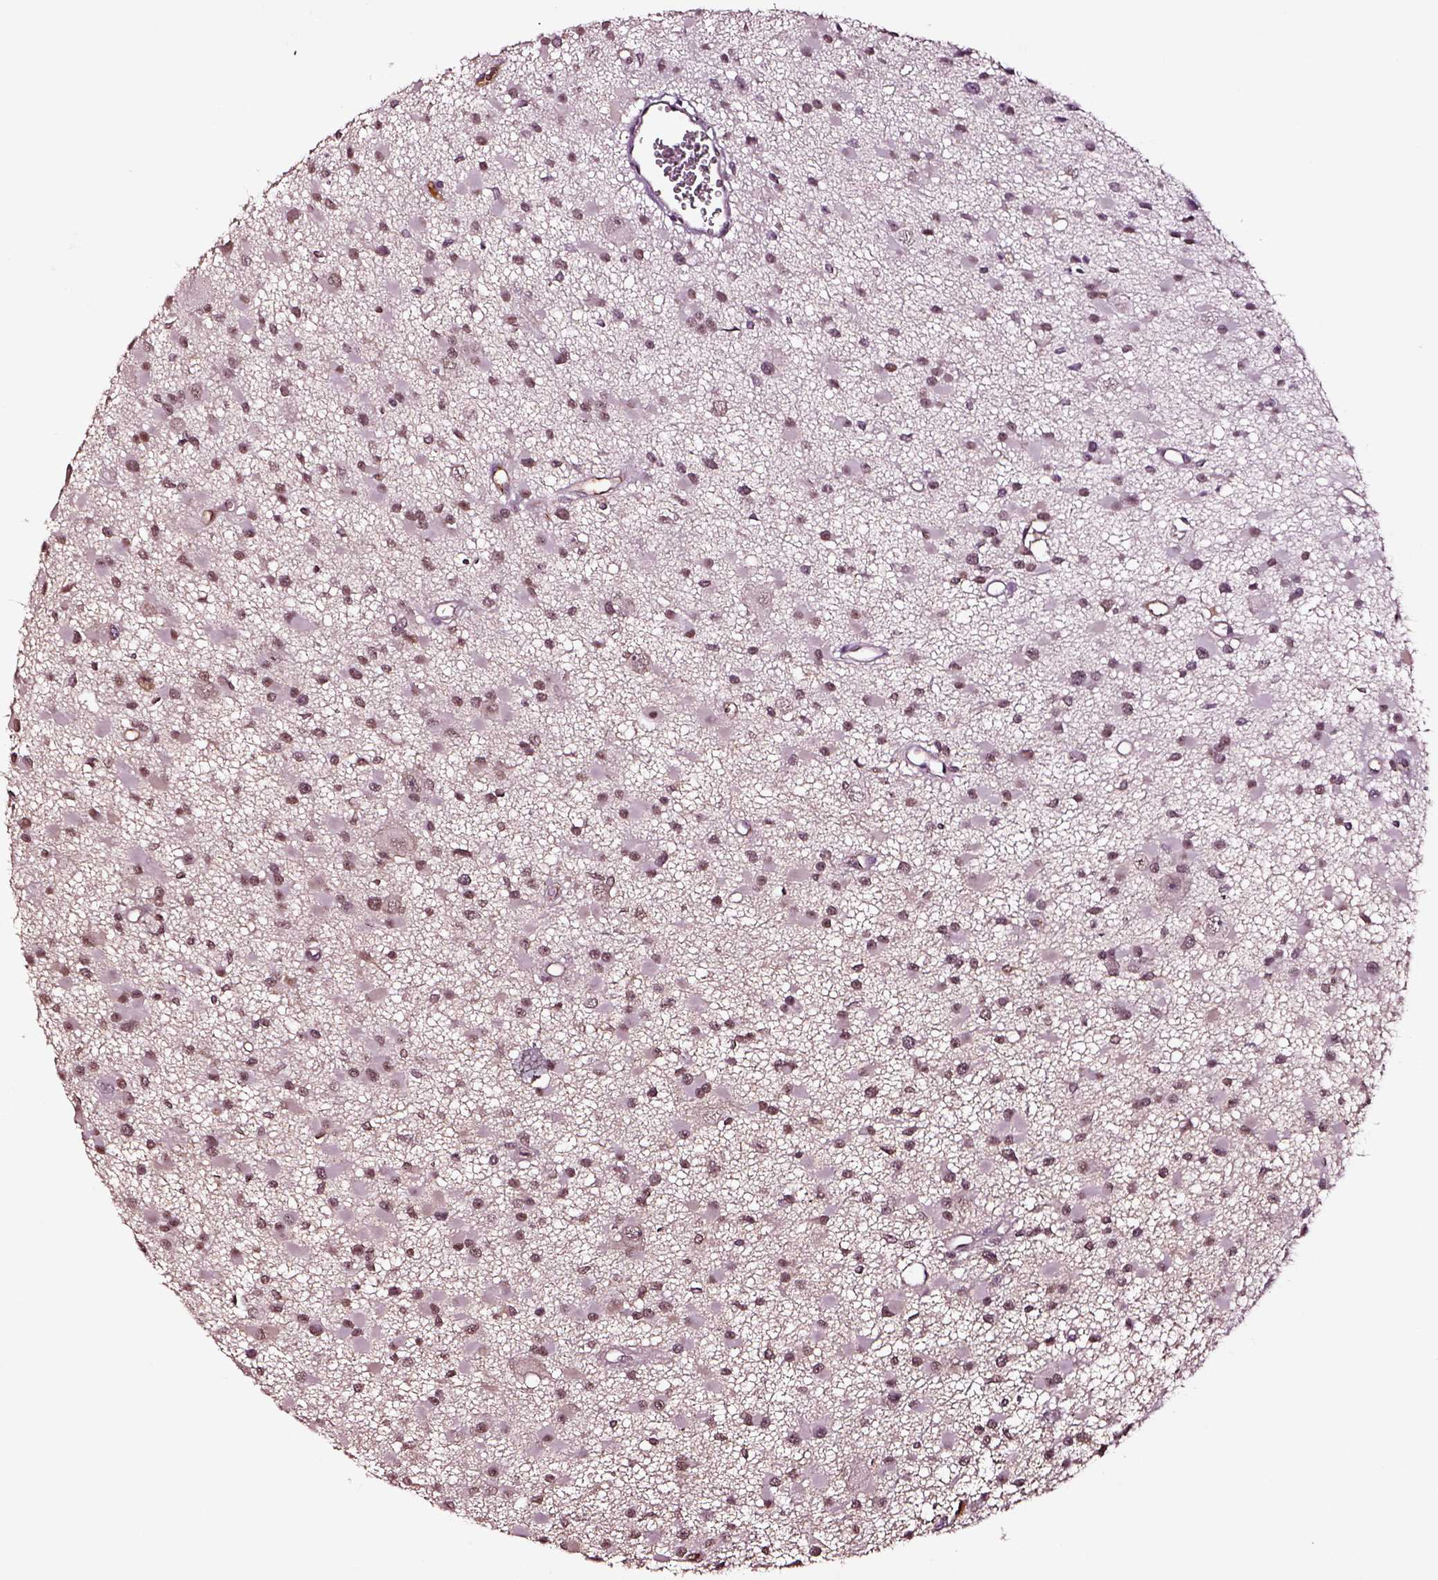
{"staining": {"intensity": "negative", "quantity": "none", "location": "none"}, "tissue": "glioma", "cell_type": "Tumor cells", "image_type": "cancer", "snomed": [{"axis": "morphology", "description": "Glioma, malignant, High grade"}, {"axis": "topography", "description": "Brain"}], "caption": "Tumor cells show no significant positivity in malignant glioma (high-grade).", "gene": "TF", "patient": {"sex": "male", "age": 54}}